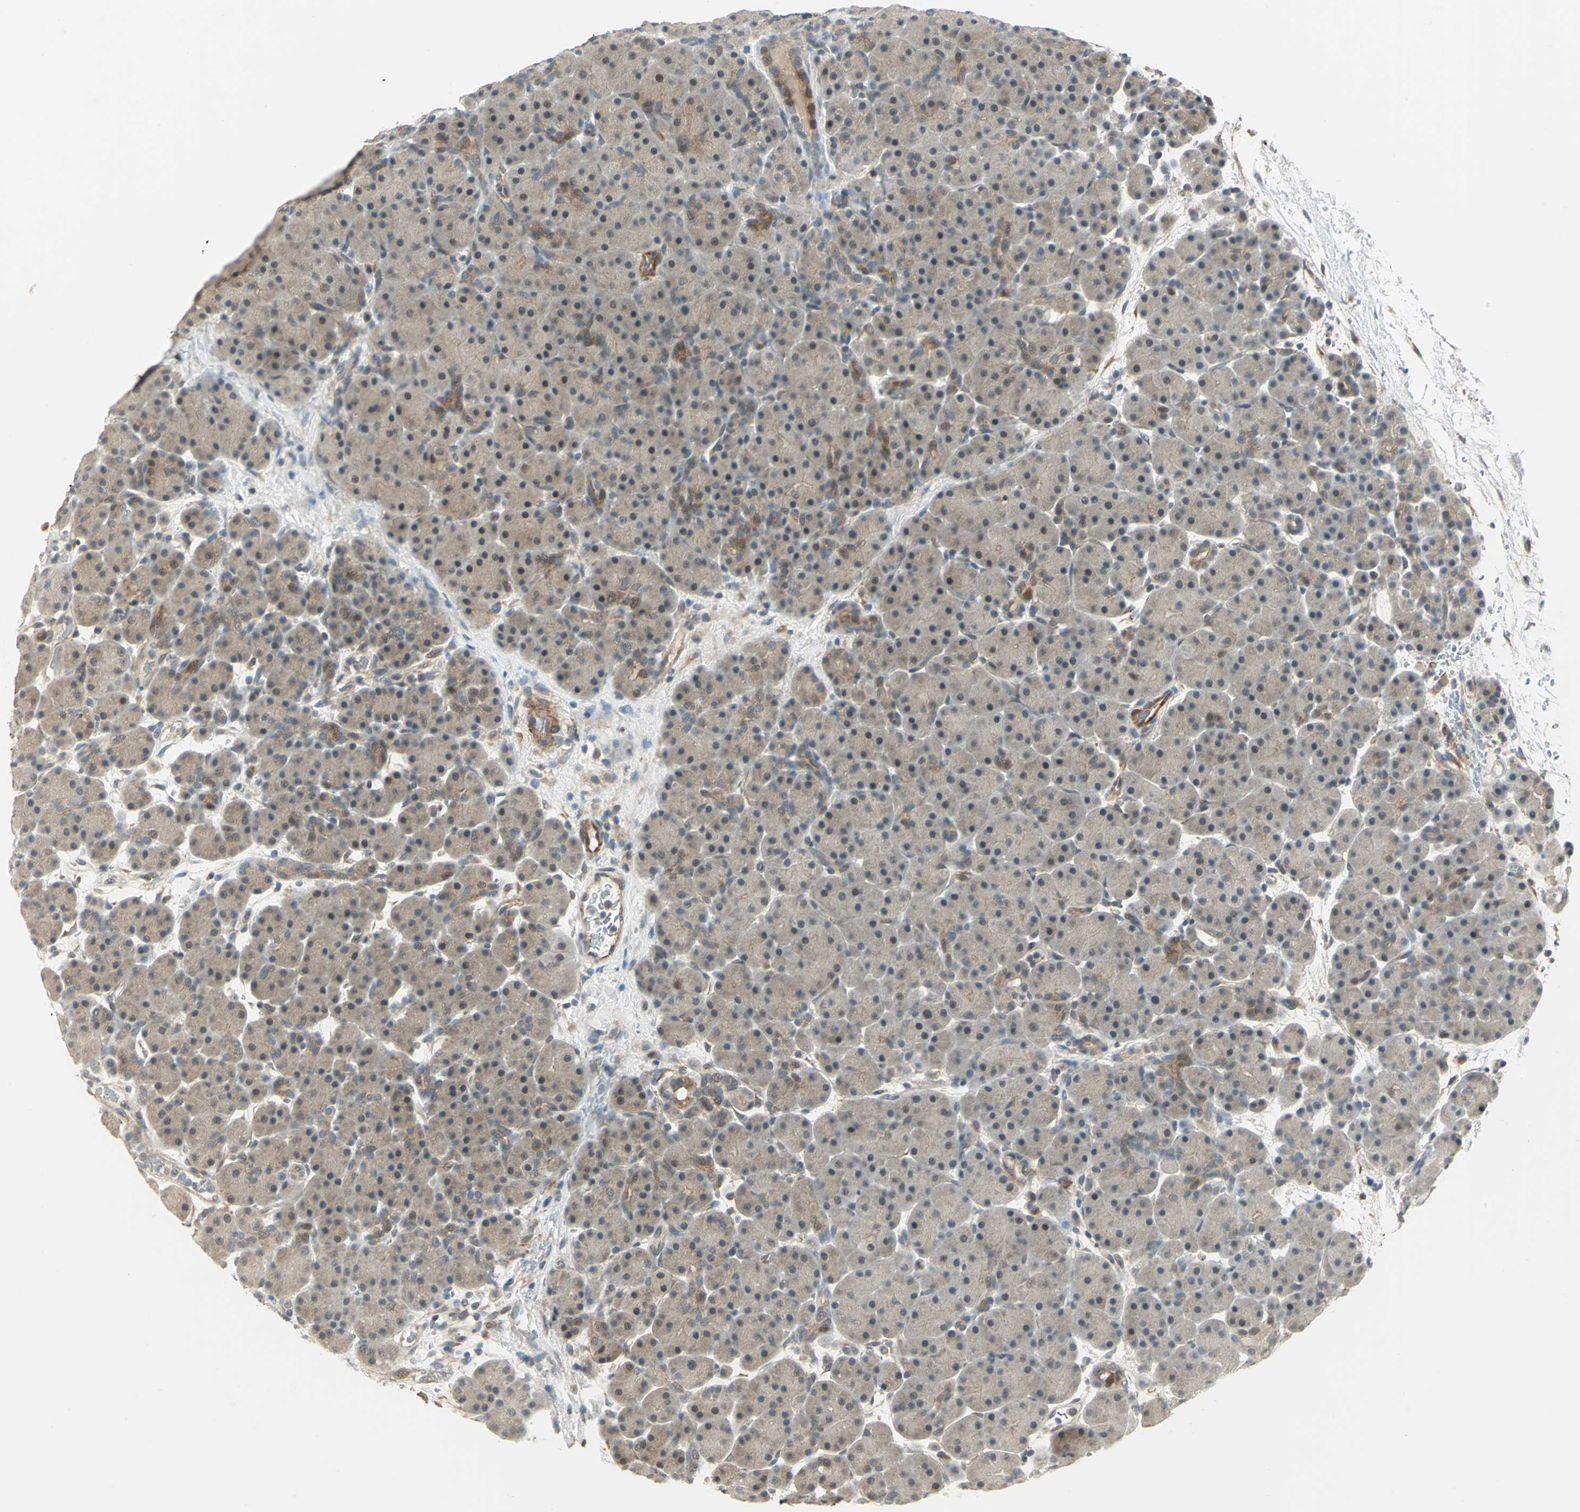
{"staining": {"intensity": "weak", "quantity": ">75%", "location": "cytoplasmic/membranous"}, "tissue": "pancreas", "cell_type": "Exocrine glandular cells", "image_type": "normal", "snomed": [{"axis": "morphology", "description": "Normal tissue, NOS"}, {"axis": "topography", "description": "Pancreas"}], "caption": "High-power microscopy captured an immunohistochemistry image of normal pancreas, revealing weak cytoplasmic/membranous staining in about >75% of exocrine glandular cells. (Brightfield microscopy of DAB IHC at high magnification).", "gene": "PLAGL2", "patient": {"sex": "male", "age": 66}}